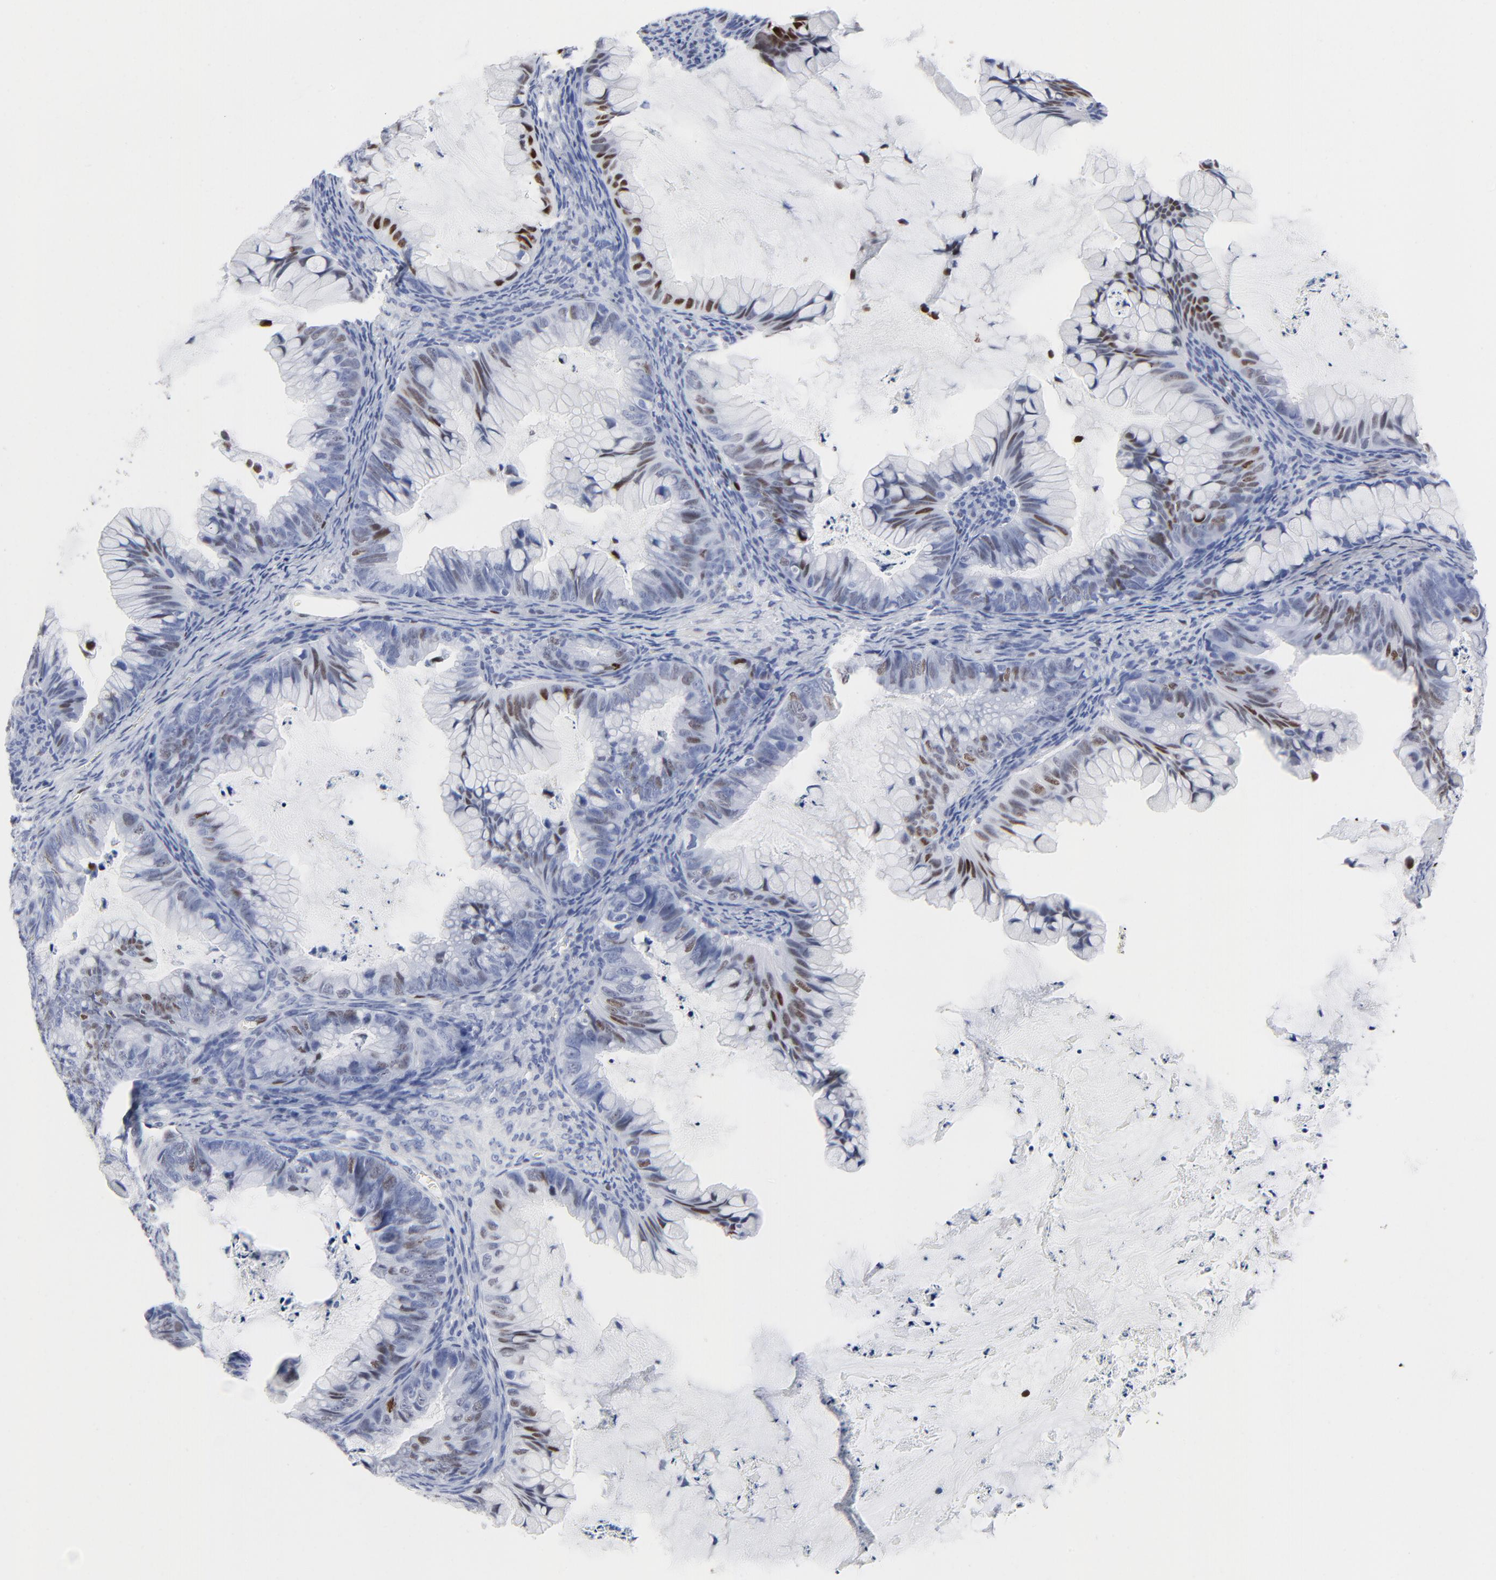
{"staining": {"intensity": "moderate", "quantity": "25%-75%", "location": "nuclear"}, "tissue": "ovarian cancer", "cell_type": "Tumor cells", "image_type": "cancer", "snomed": [{"axis": "morphology", "description": "Cystadenocarcinoma, mucinous, NOS"}, {"axis": "topography", "description": "Ovary"}], "caption": "Tumor cells display moderate nuclear positivity in approximately 25%-75% of cells in ovarian cancer. (Brightfield microscopy of DAB IHC at high magnification).", "gene": "JUN", "patient": {"sex": "female", "age": 36}}